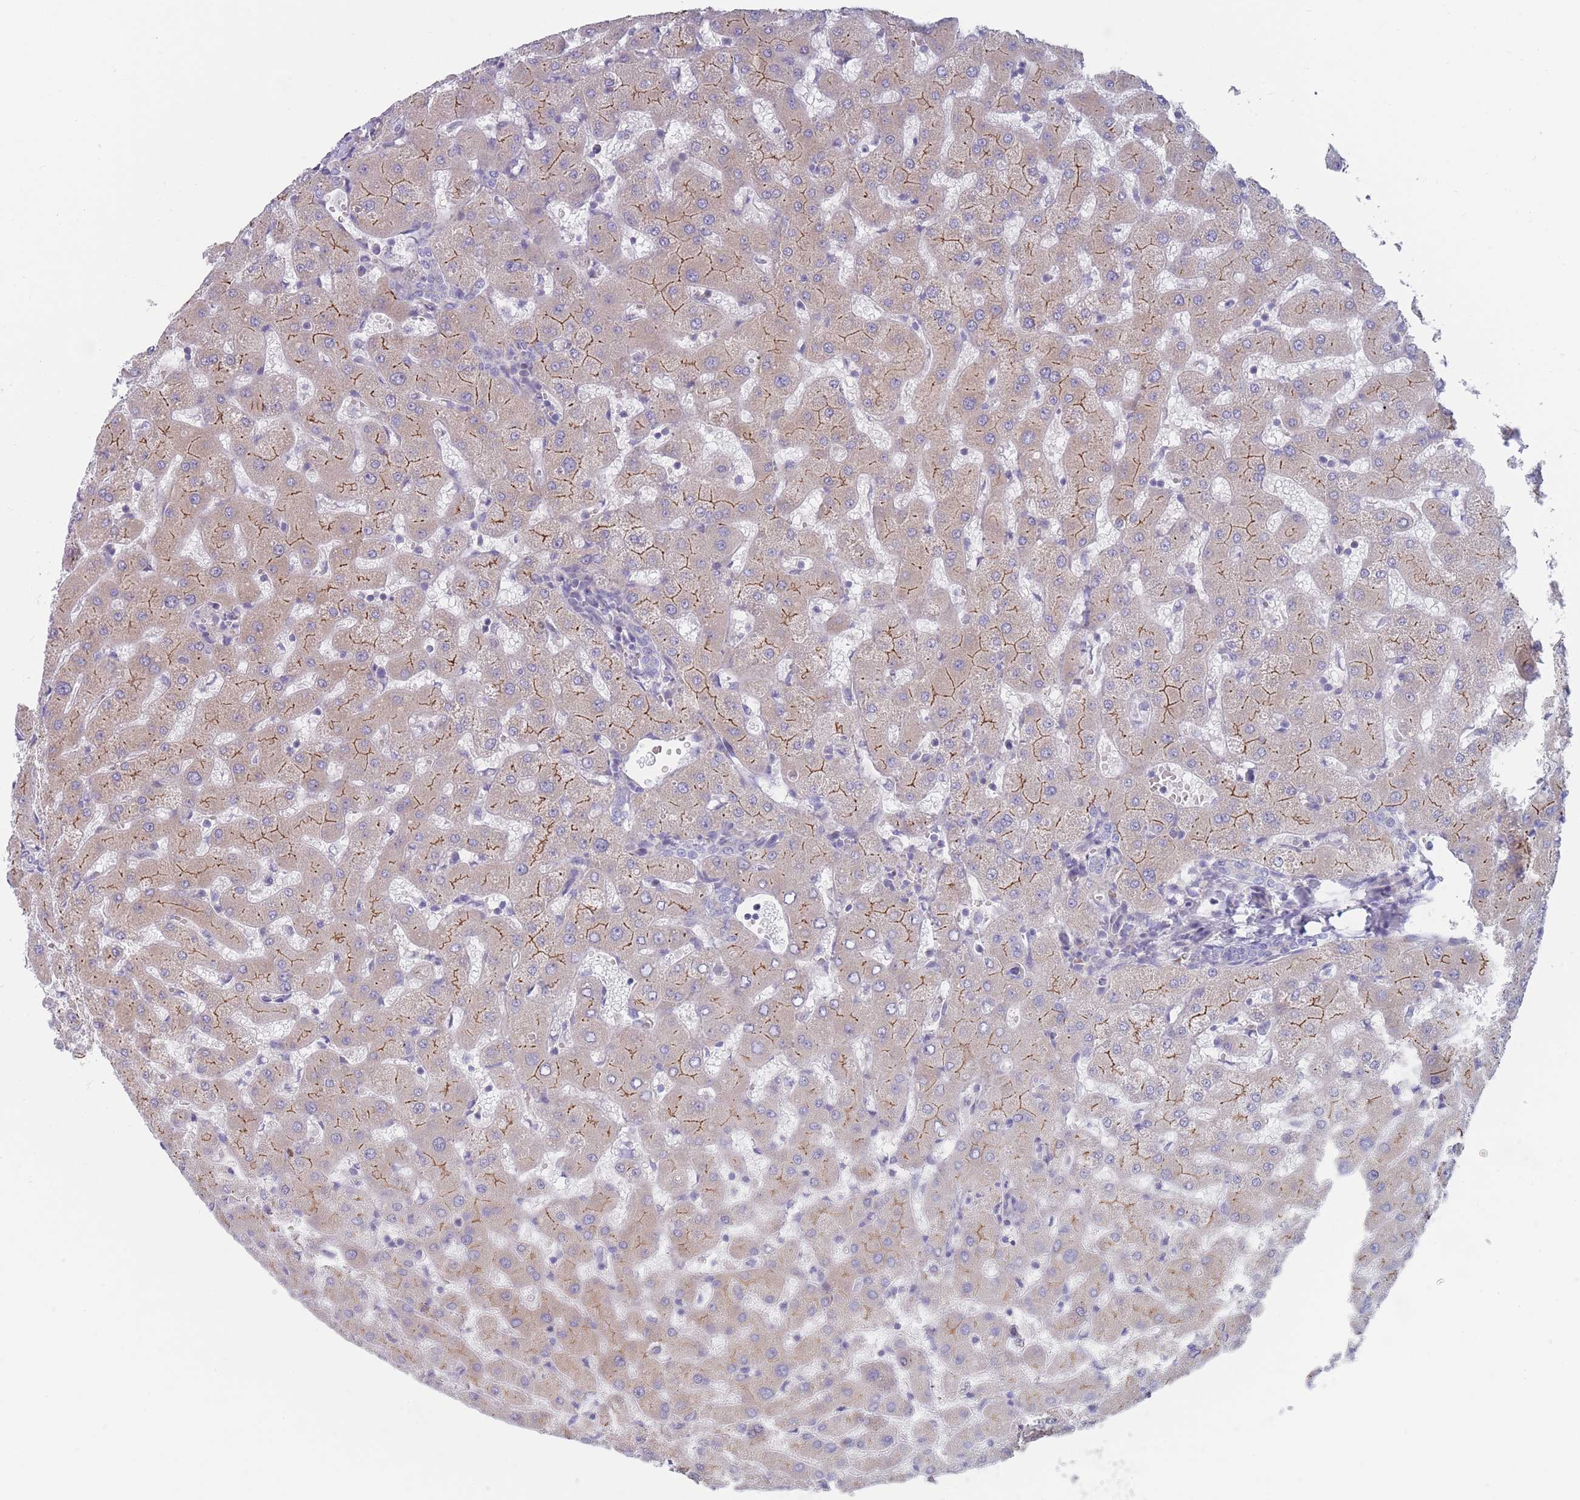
{"staining": {"intensity": "negative", "quantity": "none", "location": "none"}, "tissue": "liver", "cell_type": "Cholangiocytes", "image_type": "normal", "snomed": [{"axis": "morphology", "description": "Normal tissue, NOS"}, {"axis": "topography", "description": "Liver"}], "caption": "Liver was stained to show a protein in brown. There is no significant positivity in cholangiocytes. (Stains: DAB (3,3'-diaminobenzidine) immunohistochemistry with hematoxylin counter stain, Microscopy: brightfield microscopy at high magnification).", "gene": "PIGU", "patient": {"sex": "female", "age": 63}}